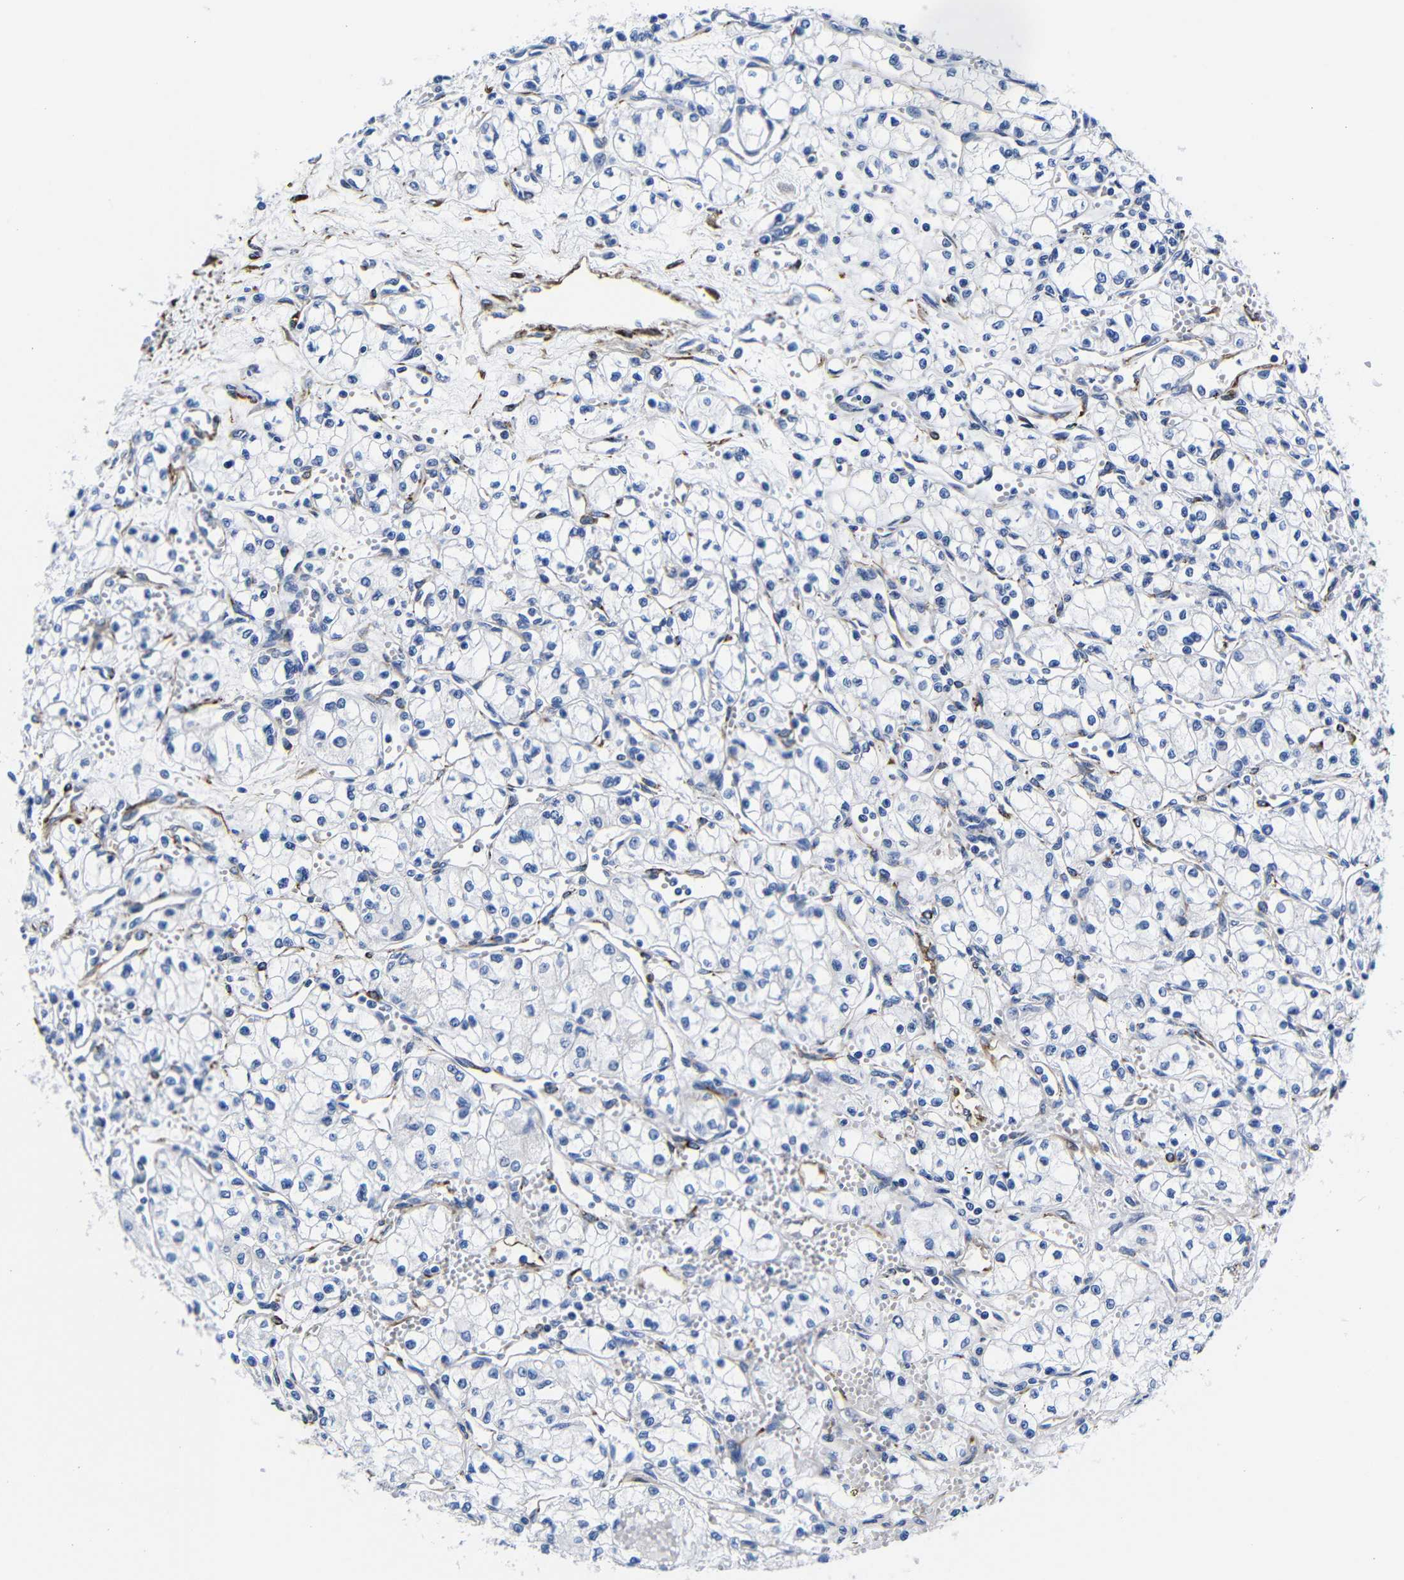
{"staining": {"intensity": "negative", "quantity": "none", "location": "none"}, "tissue": "renal cancer", "cell_type": "Tumor cells", "image_type": "cancer", "snomed": [{"axis": "morphology", "description": "Normal tissue, NOS"}, {"axis": "morphology", "description": "Adenocarcinoma, NOS"}, {"axis": "topography", "description": "Kidney"}], "caption": "An immunohistochemistry micrograph of renal adenocarcinoma is shown. There is no staining in tumor cells of renal adenocarcinoma.", "gene": "LRIG1", "patient": {"sex": "male", "age": 59}}